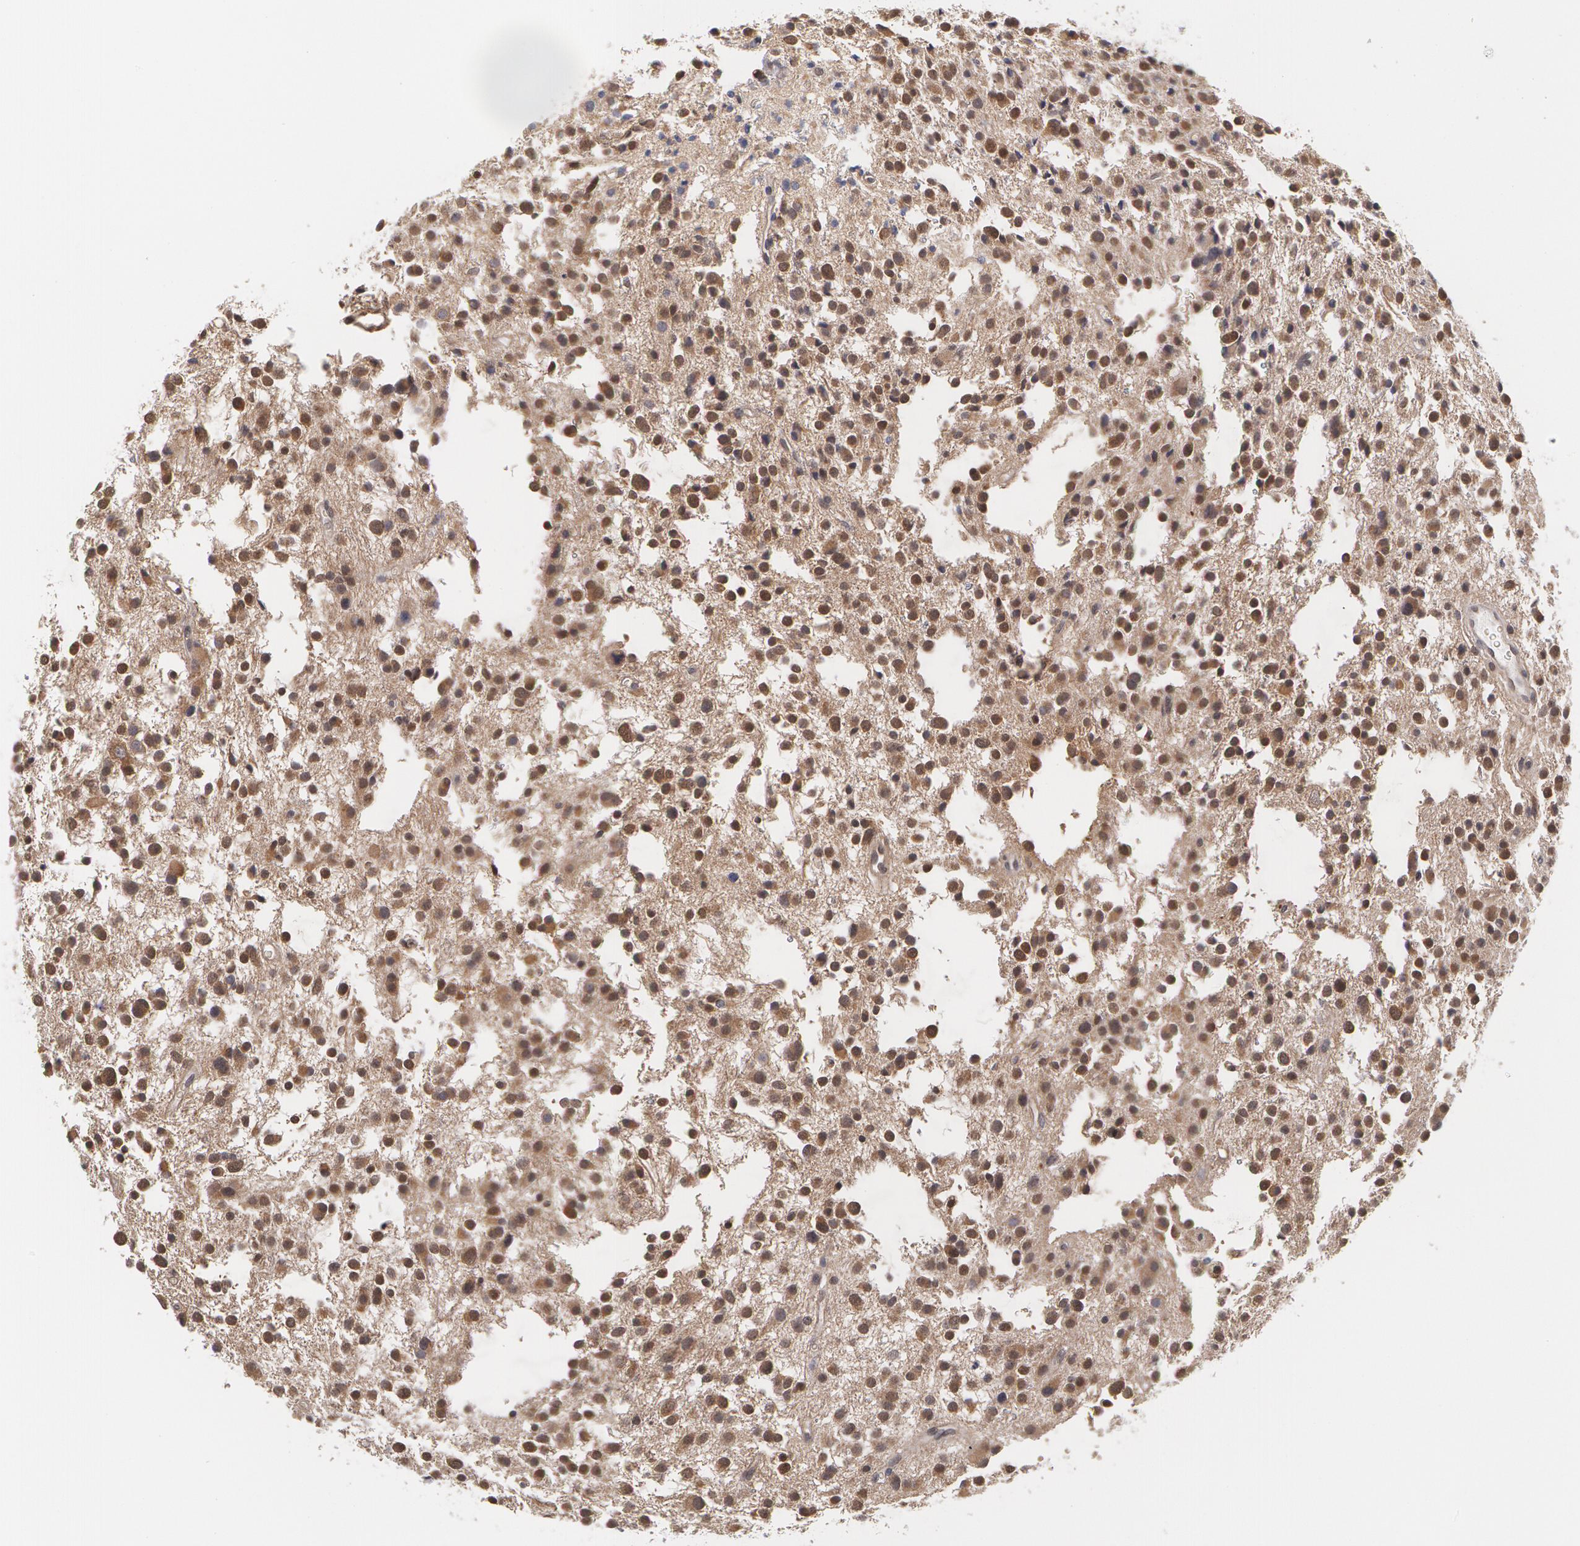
{"staining": {"intensity": "weak", "quantity": ">75%", "location": "cytoplasmic/membranous,nuclear"}, "tissue": "glioma", "cell_type": "Tumor cells", "image_type": "cancer", "snomed": [{"axis": "morphology", "description": "Glioma, malignant, Low grade"}, {"axis": "topography", "description": "Brain"}], "caption": "Protein expression by immunohistochemistry (IHC) displays weak cytoplasmic/membranous and nuclear expression in approximately >75% of tumor cells in glioma. (brown staining indicates protein expression, while blue staining denotes nuclei).", "gene": "TXNRD1", "patient": {"sex": "female", "age": 36}}